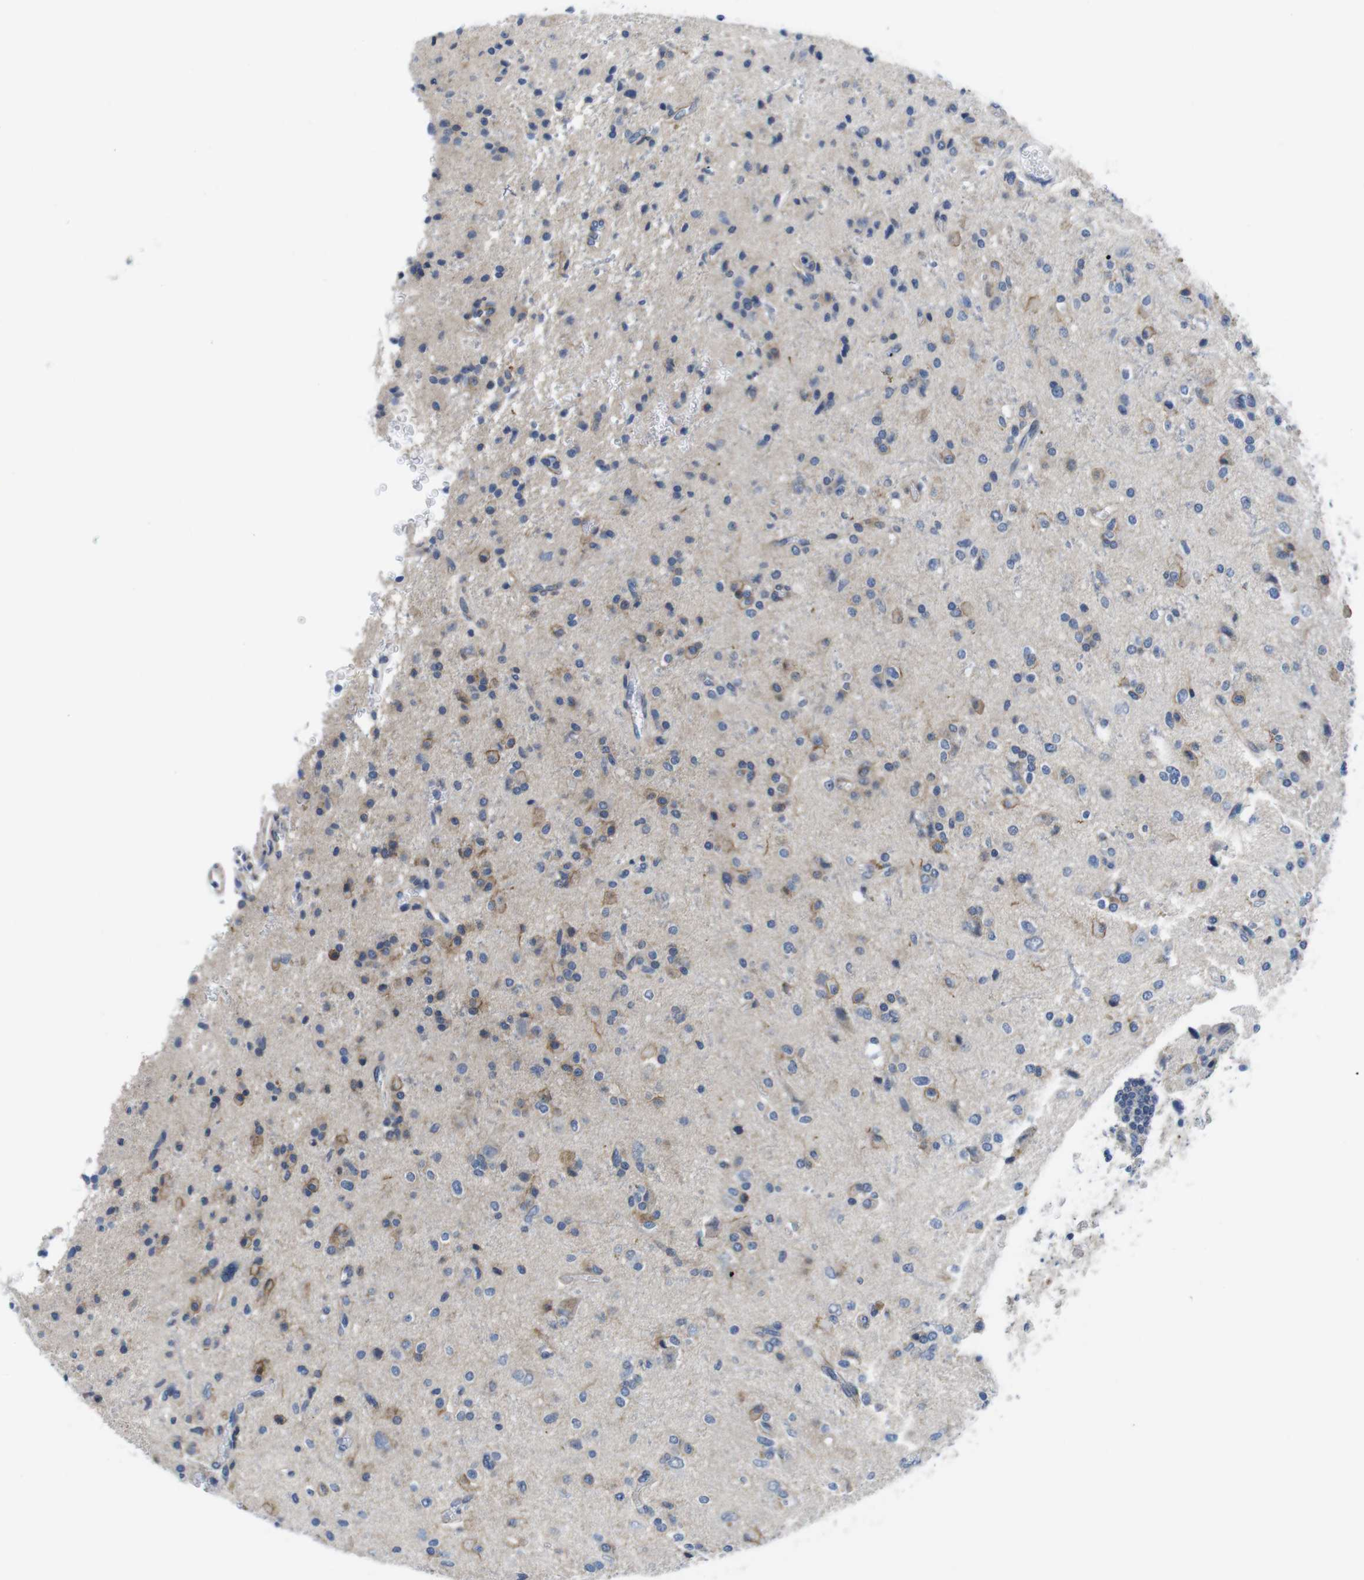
{"staining": {"intensity": "moderate", "quantity": "25%-75%", "location": "cytoplasmic/membranous"}, "tissue": "glioma", "cell_type": "Tumor cells", "image_type": "cancer", "snomed": [{"axis": "morphology", "description": "Glioma, malignant, High grade"}, {"axis": "topography", "description": "Brain"}], "caption": "Immunohistochemistry (IHC) of human high-grade glioma (malignant) reveals medium levels of moderate cytoplasmic/membranous positivity in approximately 25%-75% of tumor cells.", "gene": "SCRIB", "patient": {"sex": "male", "age": 47}}